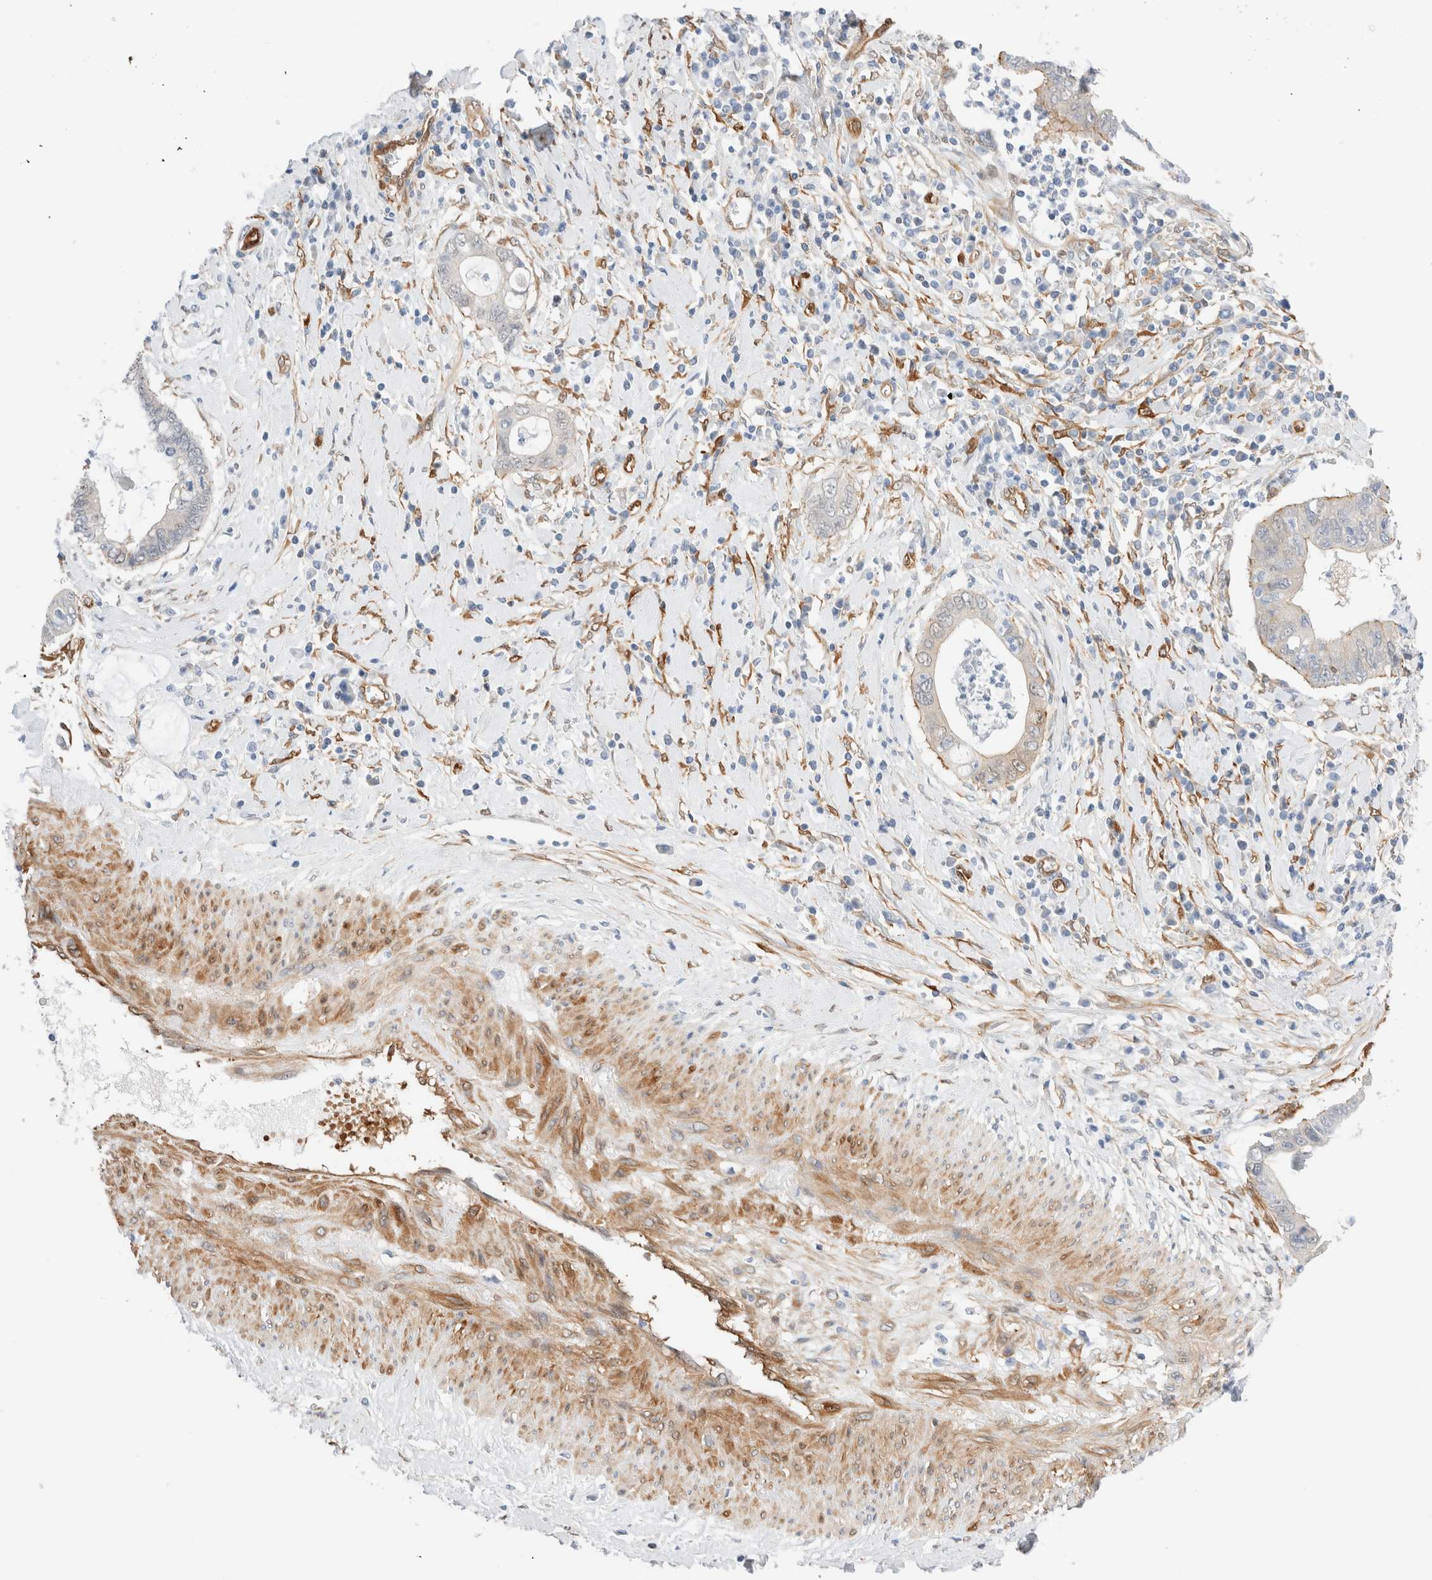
{"staining": {"intensity": "negative", "quantity": "none", "location": "none"}, "tissue": "cervical cancer", "cell_type": "Tumor cells", "image_type": "cancer", "snomed": [{"axis": "morphology", "description": "Adenocarcinoma, NOS"}, {"axis": "topography", "description": "Cervix"}], "caption": "This is an IHC histopathology image of human cervical cancer. There is no expression in tumor cells.", "gene": "LMCD1", "patient": {"sex": "female", "age": 44}}